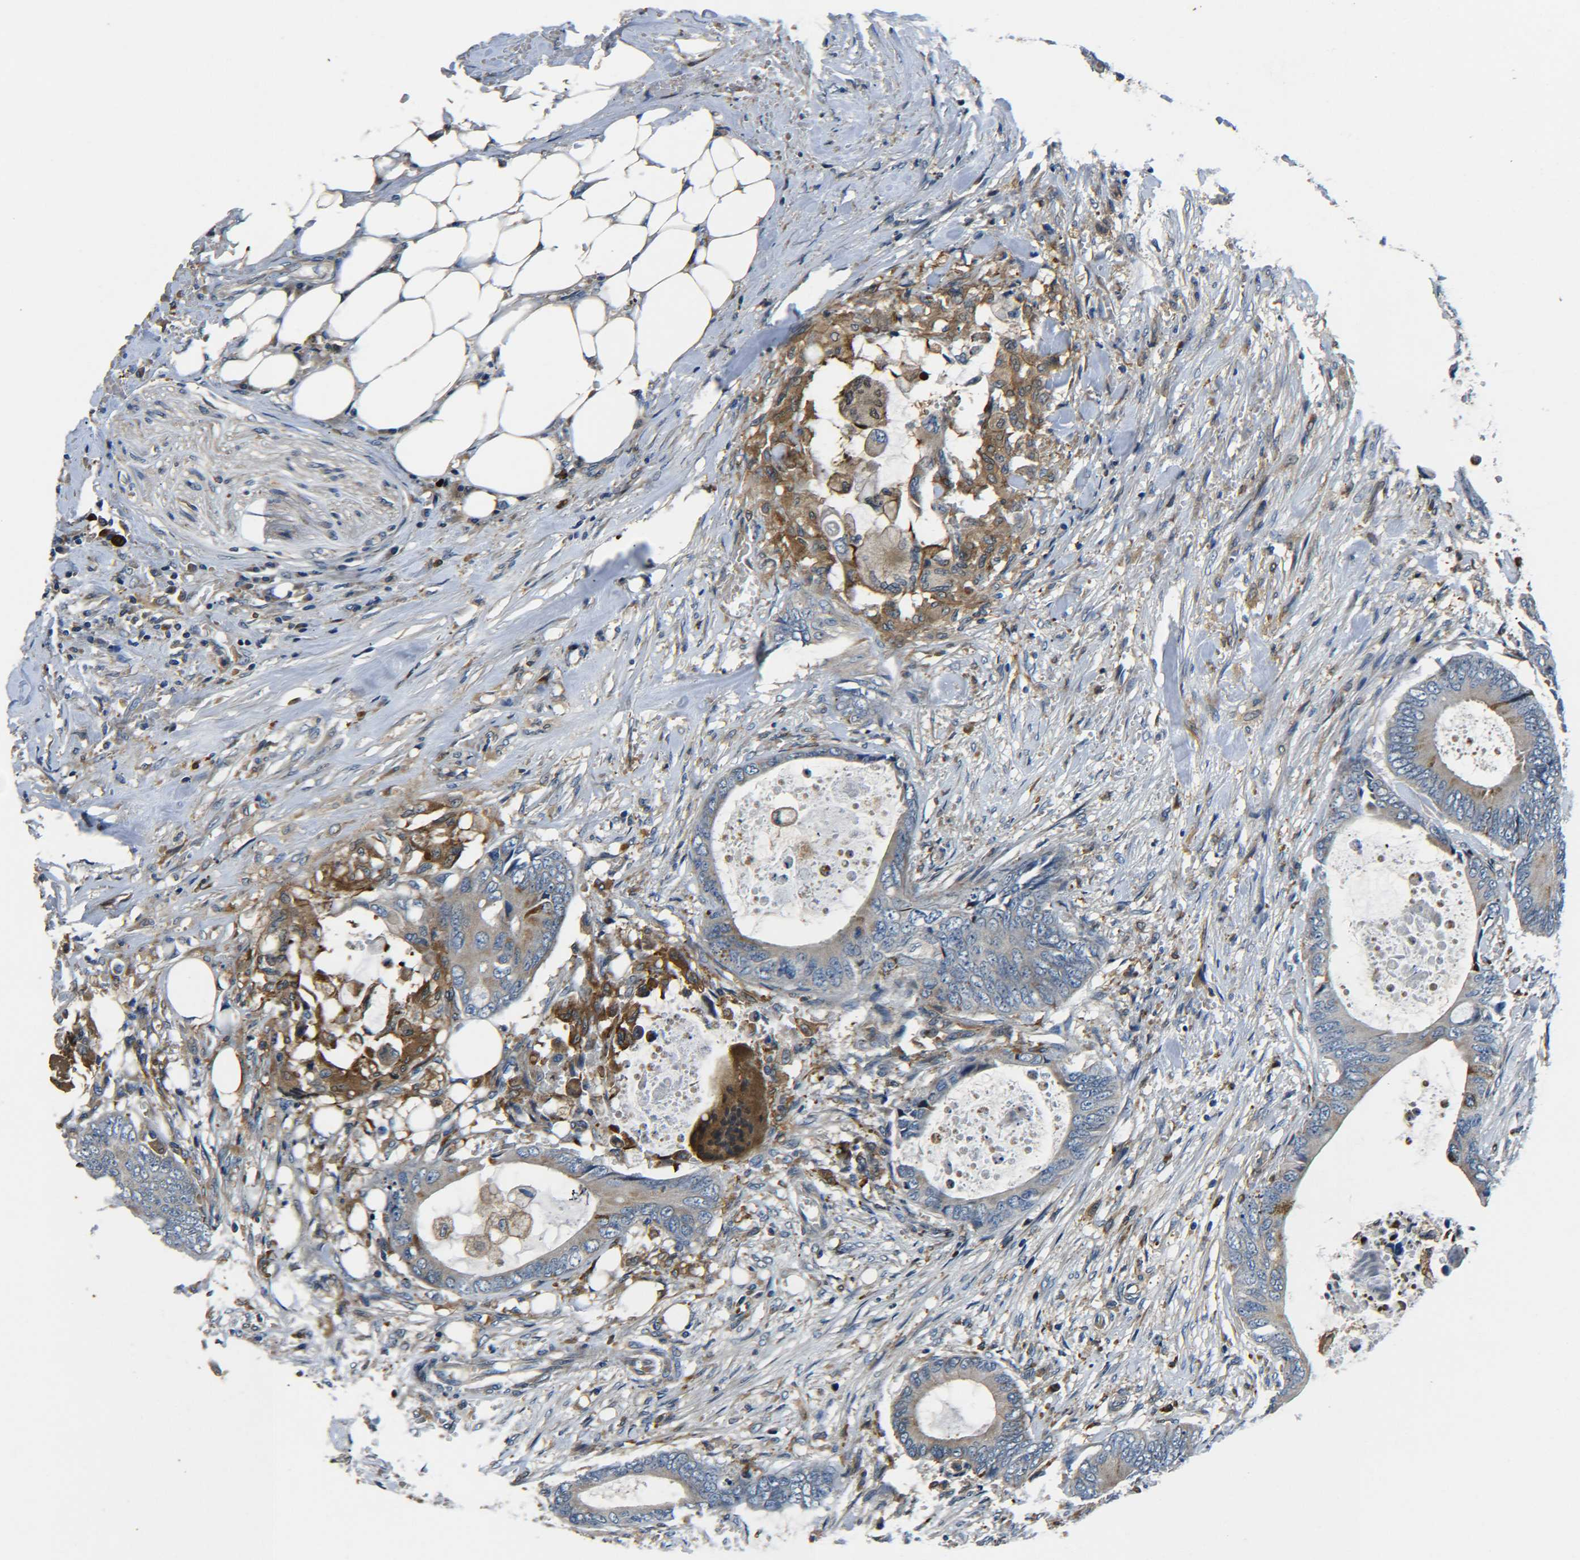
{"staining": {"intensity": "weak", "quantity": ">75%", "location": "cytoplasmic/membranous"}, "tissue": "colorectal cancer", "cell_type": "Tumor cells", "image_type": "cancer", "snomed": [{"axis": "morphology", "description": "Normal tissue, NOS"}, {"axis": "morphology", "description": "Adenocarcinoma, NOS"}, {"axis": "topography", "description": "Rectum"}, {"axis": "topography", "description": "Peripheral nerve tissue"}], "caption": "Immunohistochemistry staining of colorectal cancer (adenocarcinoma), which exhibits low levels of weak cytoplasmic/membranous expression in about >75% of tumor cells indicating weak cytoplasmic/membranous protein staining. The staining was performed using DAB (3,3'-diaminobenzidine) (brown) for protein detection and nuclei were counterstained in hematoxylin (blue).", "gene": "RAB1B", "patient": {"sex": "female", "age": 77}}